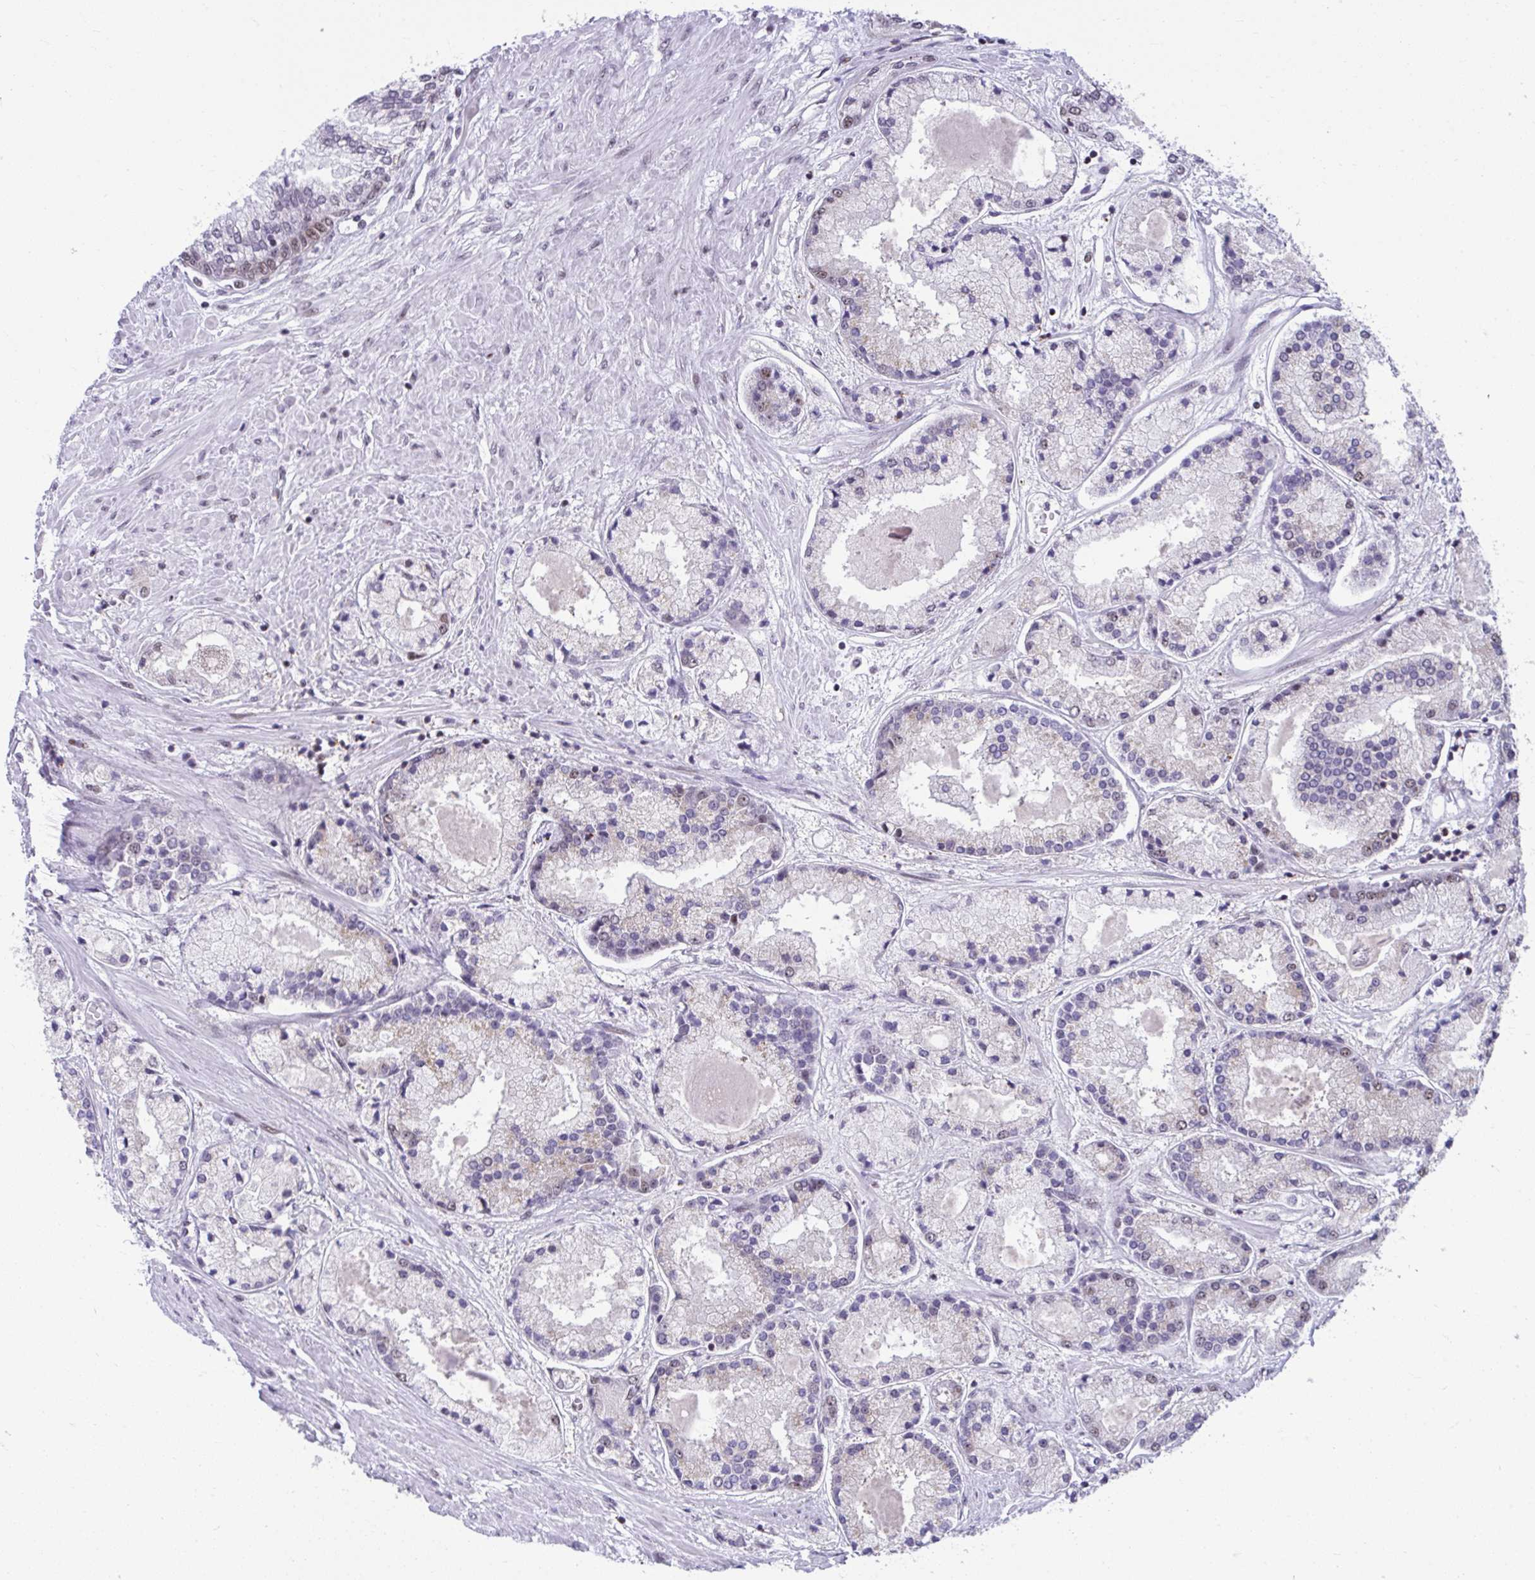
{"staining": {"intensity": "weak", "quantity": "<25%", "location": "nuclear"}, "tissue": "prostate cancer", "cell_type": "Tumor cells", "image_type": "cancer", "snomed": [{"axis": "morphology", "description": "Adenocarcinoma, High grade"}, {"axis": "topography", "description": "Prostate"}], "caption": "Protein analysis of adenocarcinoma (high-grade) (prostate) exhibits no significant positivity in tumor cells.", "gene": "SLC35C2", "patient": {"sex": "male", "age": 67}}